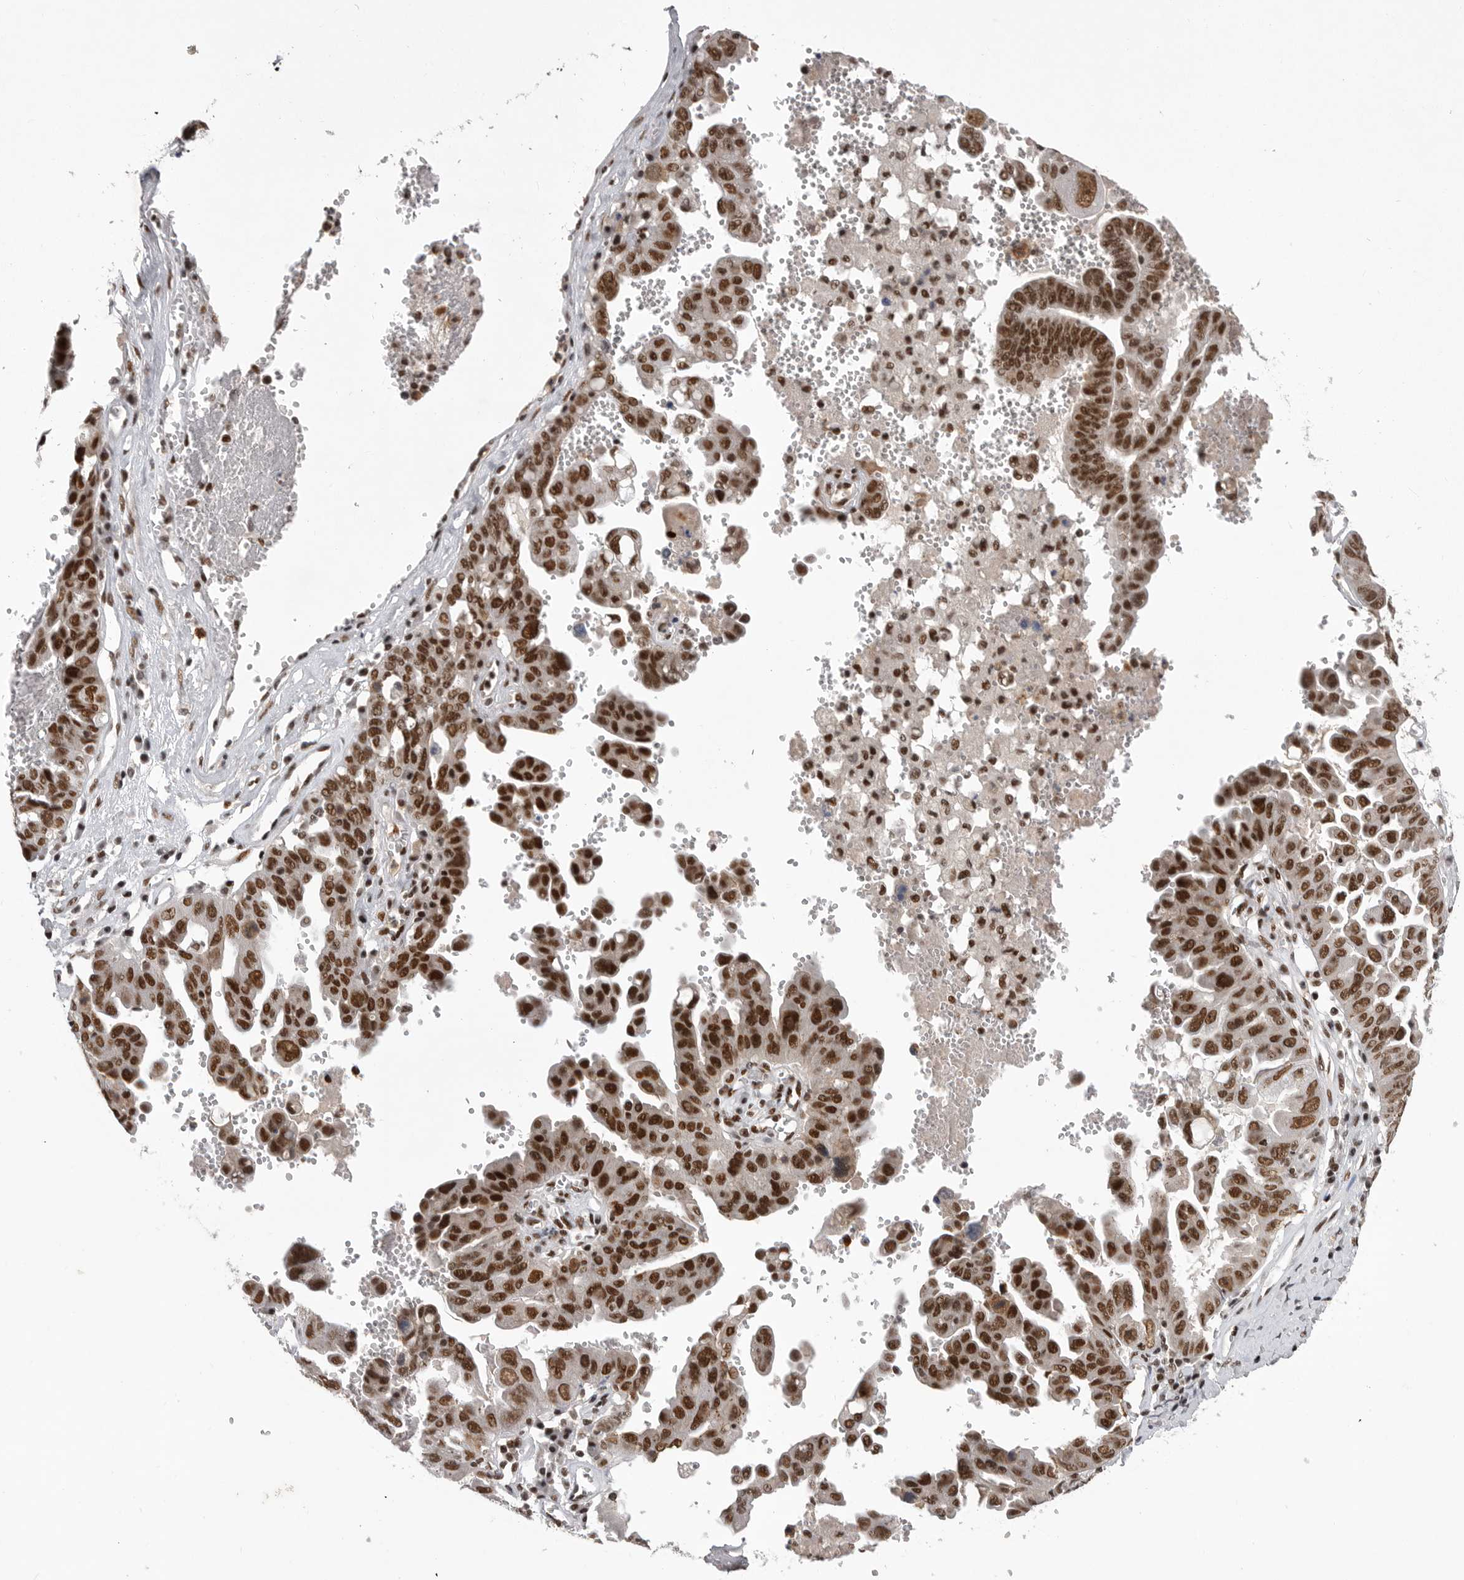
{"staining": {"intensity": "strong", "quantity": ">75%", "location": "nuclear"}, "tissue": "ovarian cancer", "cell_type": "Tumor cells", "image_type": "cancer", "snomed": [{"axis": "morphology", "description": "Carcinoma, endometroid"}, {"axis": "topography", "description": "Ovary"}], "caption": "Immunohistochemistry histopathology image of human endometroid carcinoma (ovarian) stained for a protein (brown), which reveals high levels of strong nuclear positivity in about >75% of tumor cells.", "gene": "PPP1R8", "patient": {"sex": "female", "age": 62}}